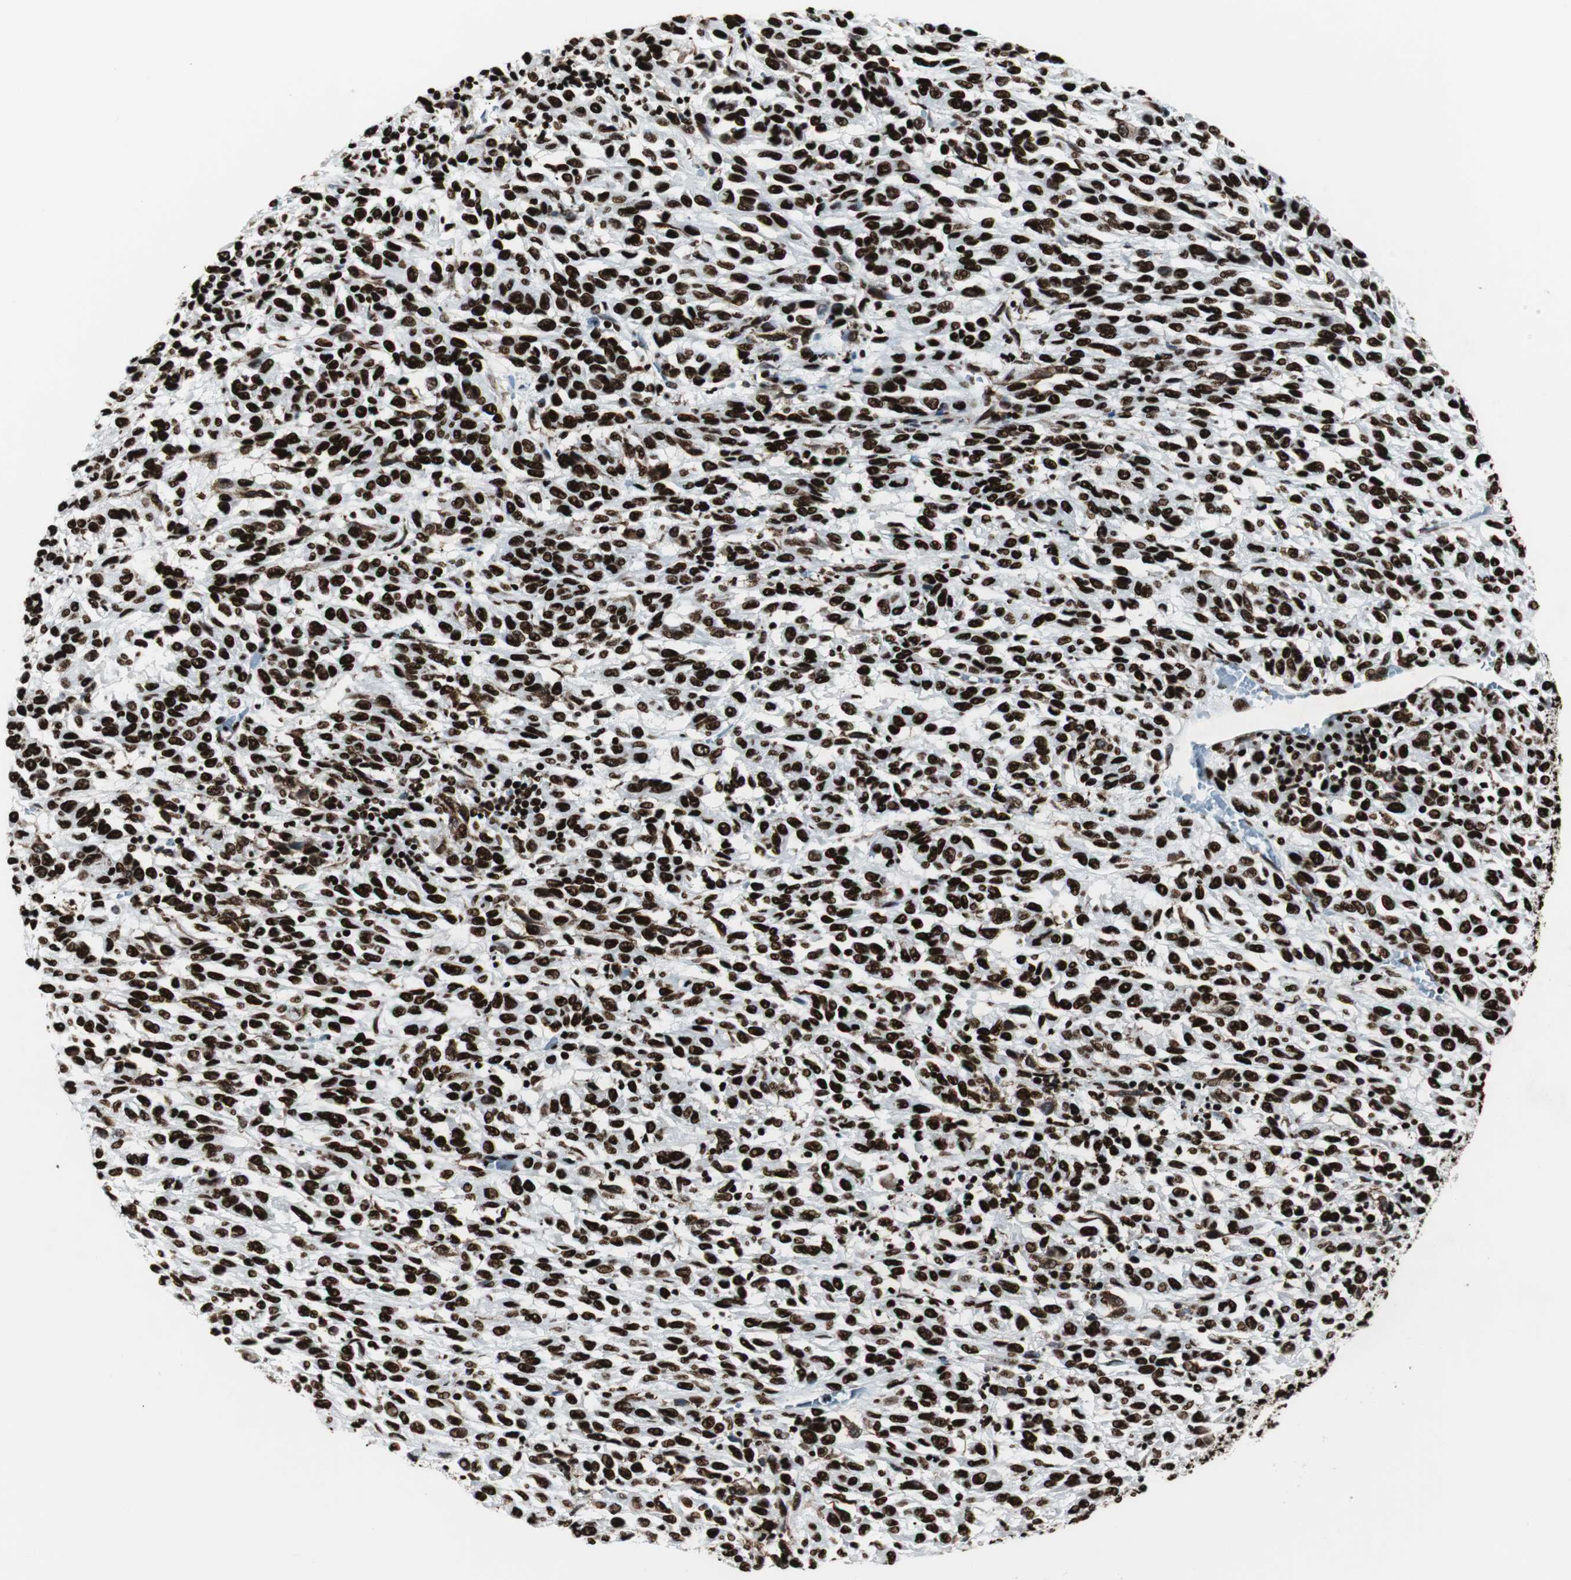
{"staining": {"intensity": "strong", "quantity": ">75%", "location": "nuclear"}, "tissue": "melanoma", "cell_type": "Tumor cells", "image_type": "cancer", "snomed": [{"axis": "morphology", "description": "Malignant melanoma, Metastatic site"}, {"axis": "topography", "description": "Lung"}], "caption": "Immunohistochemistry photomicrograph of neoplastic tissue: human melanoma stained using immunohistochemistry displays high levels of strong protein expression localized specifically in the nuclear of tumor cells, appearing as a nuclear brown color.", "gene": "NCL", "patient": {"sex": "male", "age": 64}}